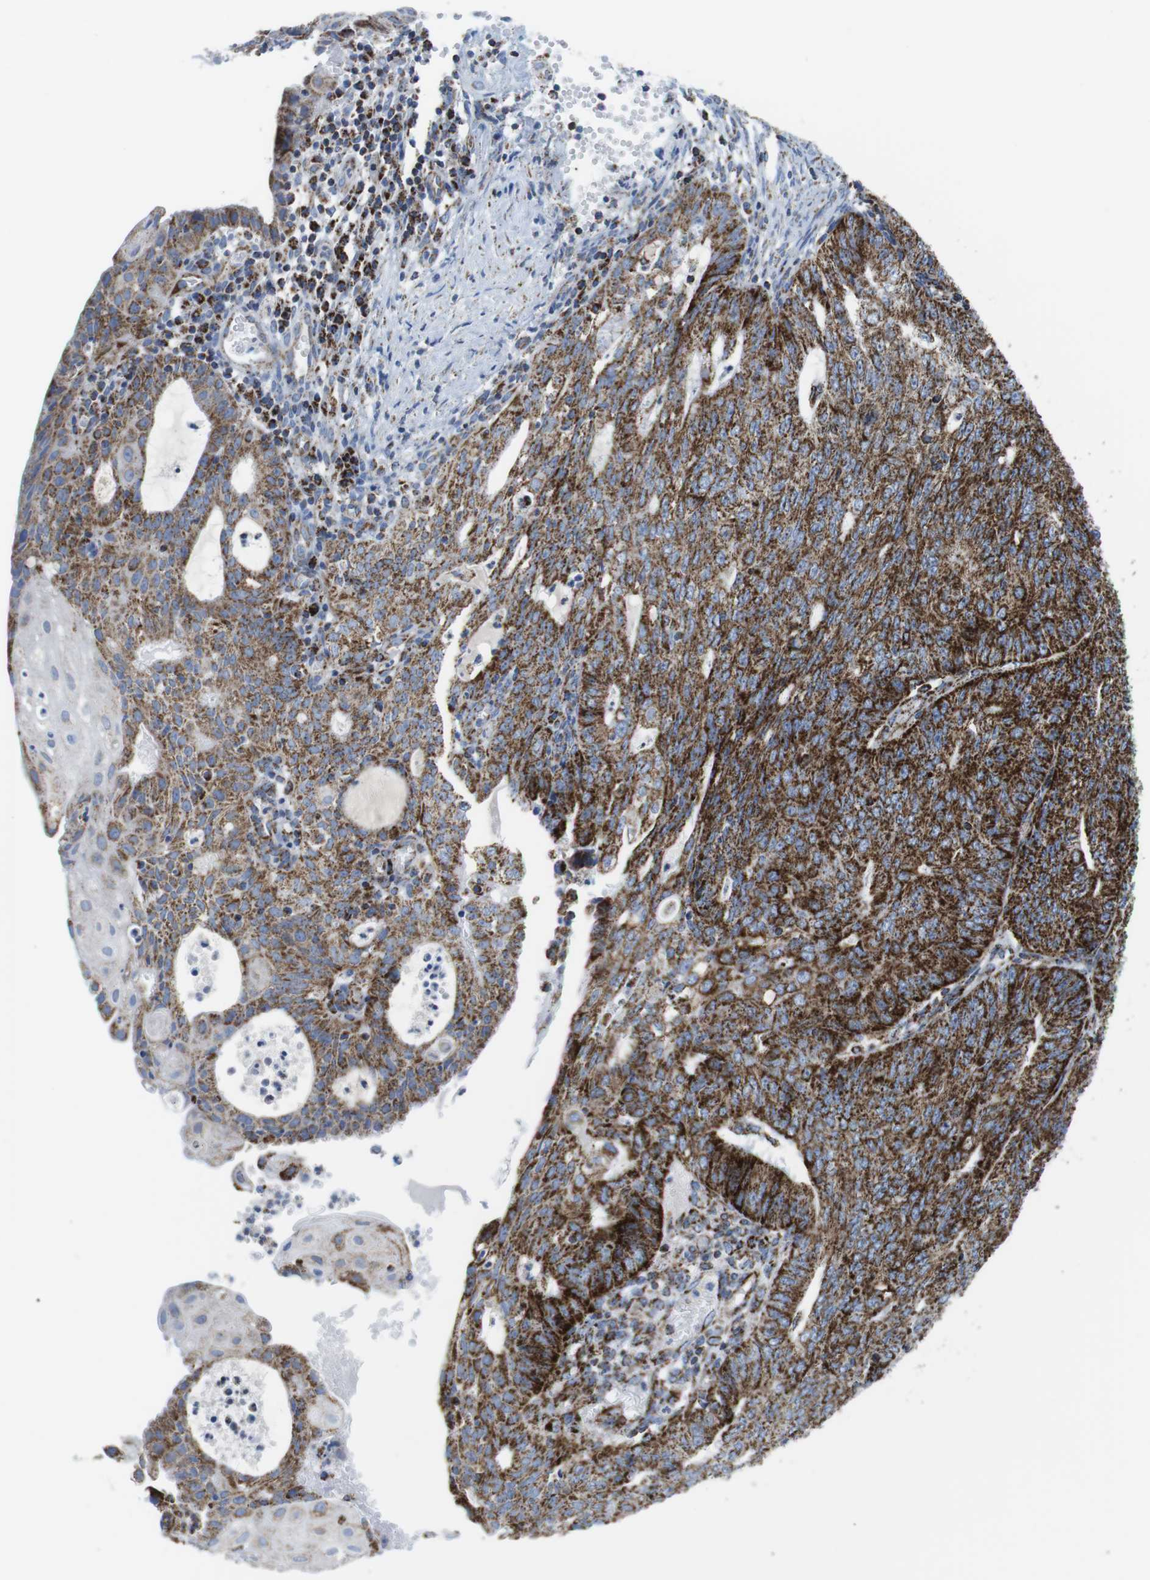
{"staining": {"intensity": "strong", "quantity": ">75%", "location": "cytoplasmic/membranous"}, "tissue": "endometrial cancer", "cell_type": "Tumor cells", "image_type": "cancer", "snomed": [{"axis": "morphology", "description": "Adenocarcinoma, NOS"}, {"axis": "topography", "description": "Endometrium"}], "caption": "Immunohistochemistry (IHC) staining of adenocarcinoma (endometrial), which shows high levels of strong cytoplasmic/membranous expression in about >75% of tumor cells indicating strong cytoplasmic/membranous protein positivity. The staining was performed using DAB (3,3'-diaminobenzidine) (brown) for protein detection and nuclei were counterstained in hematoxylin (blue).", "gene": "ATP5PO", "patient": {"sex": "female", "age": 32}}